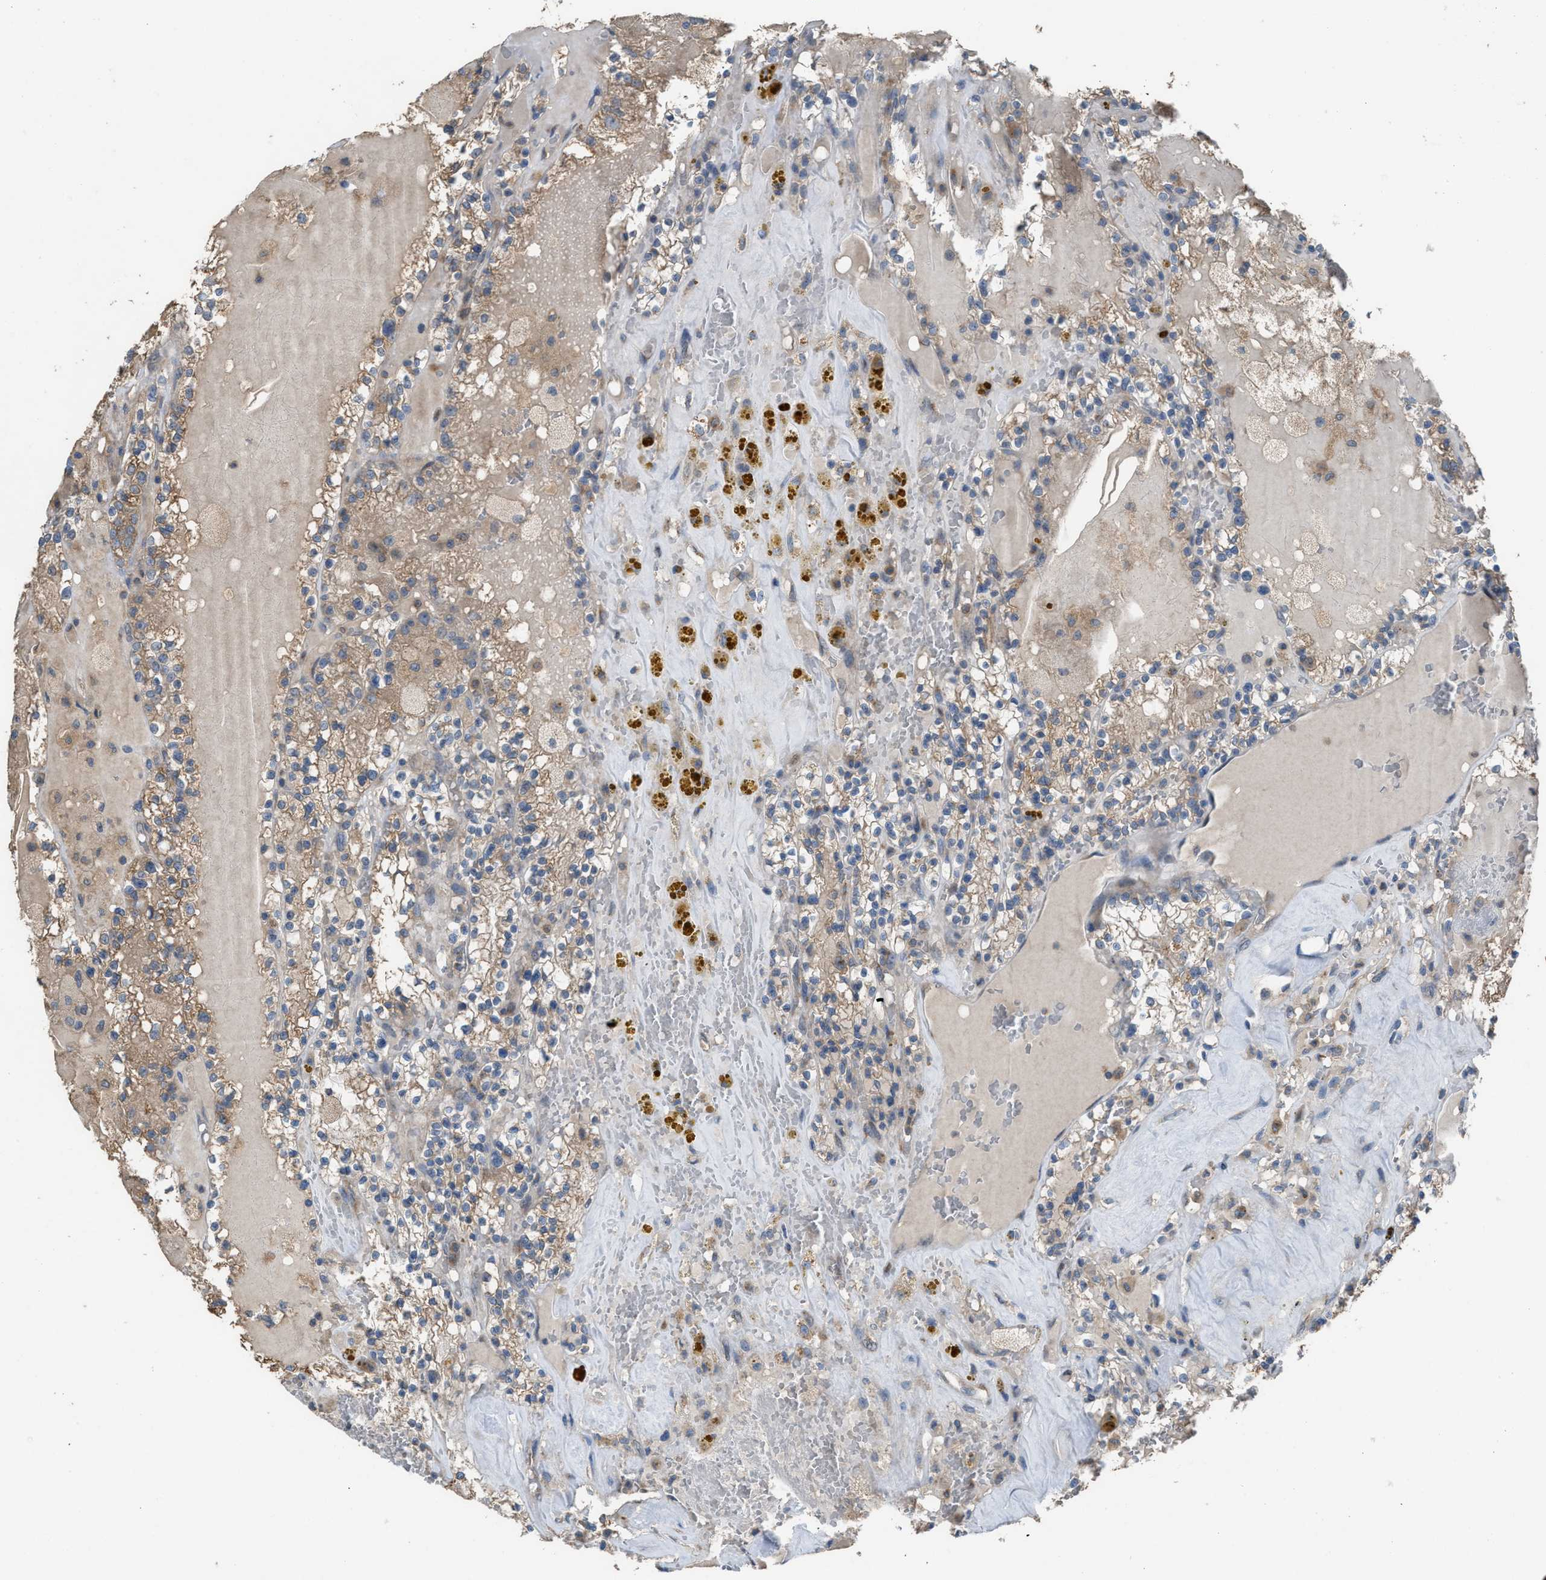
{"staining": {"intensity": "weak", "quantity": "25%-75%", "location": "cytoplasmic/membranous"}, "tissue": "renal cancer", "cell_type": "Tumor cells", "image_type": "cancer", "snomed": [{"axis": "morphology", "description": "Adenocarcinoma, NOS"}, {"axis": "topography", "description": "Kidney"}], "caption": "Immunohistochemical staining of adenocarcinoma (renal) demonstrates low levels of weak cytoplasmic/membranous protein expression in approximately 25%-75% of tumor cells.", "gene": "TPK1", "patient": {"sex": "female", "age": 56}}